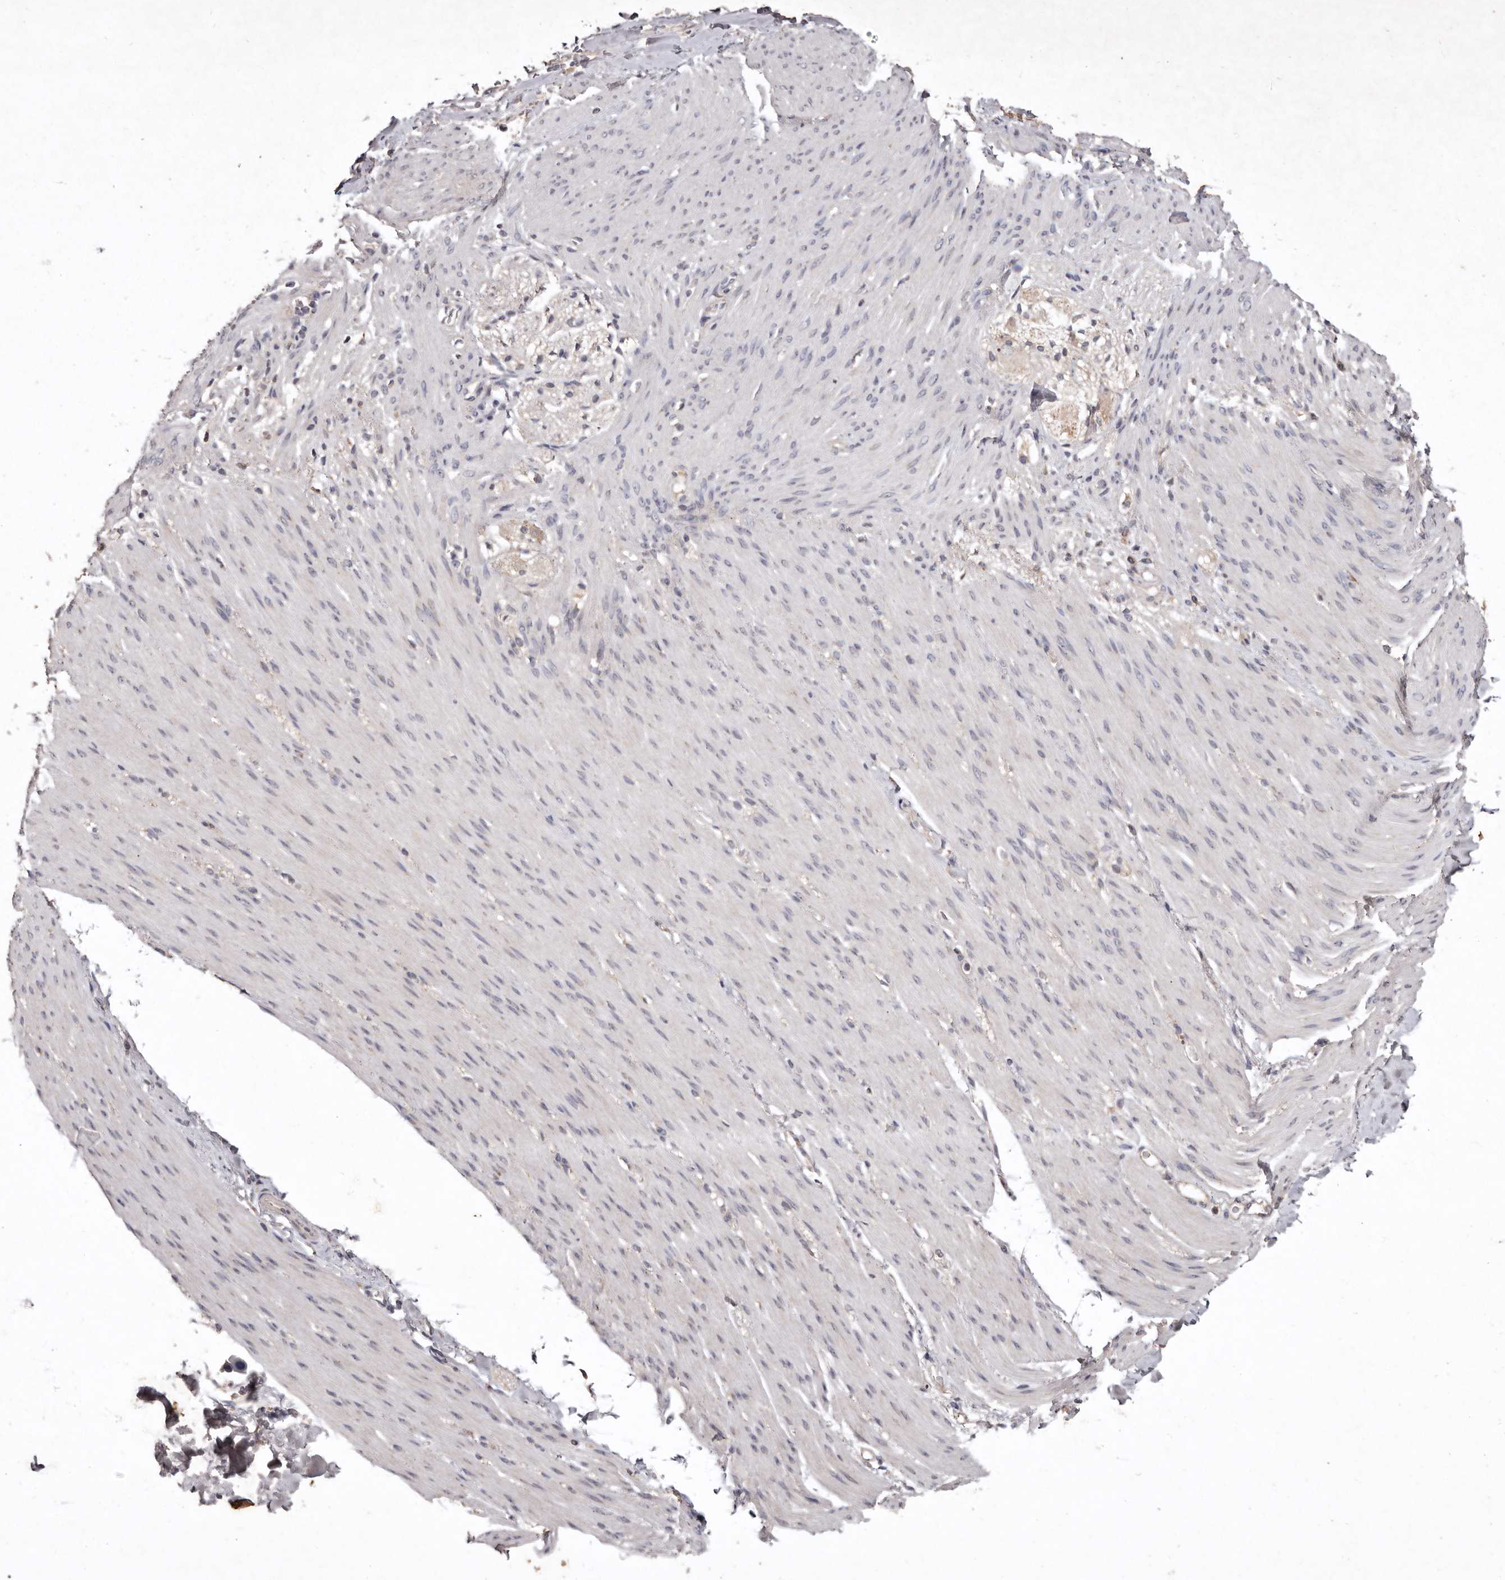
{"staining": {"intensity": "negative", "quantity": "none", "location": "none"}, "tissue": "smooth muscle", "cell_type": "Smooth muscle cells", "image_type": "normal", "snomed": [{"axis": "morphology", "description": "Normal tissue, NOS"}, {"axis": "topography", "description": "Colon"}, {"axis": "topography", "description": "Peripheral nerve tissue"}], "caption": "A photomicrograph of human smooth muscle is negative for staining in smooth muscle cells.", "gene": "FLAD1", "patient": {"sex": "female", "age": 61}}